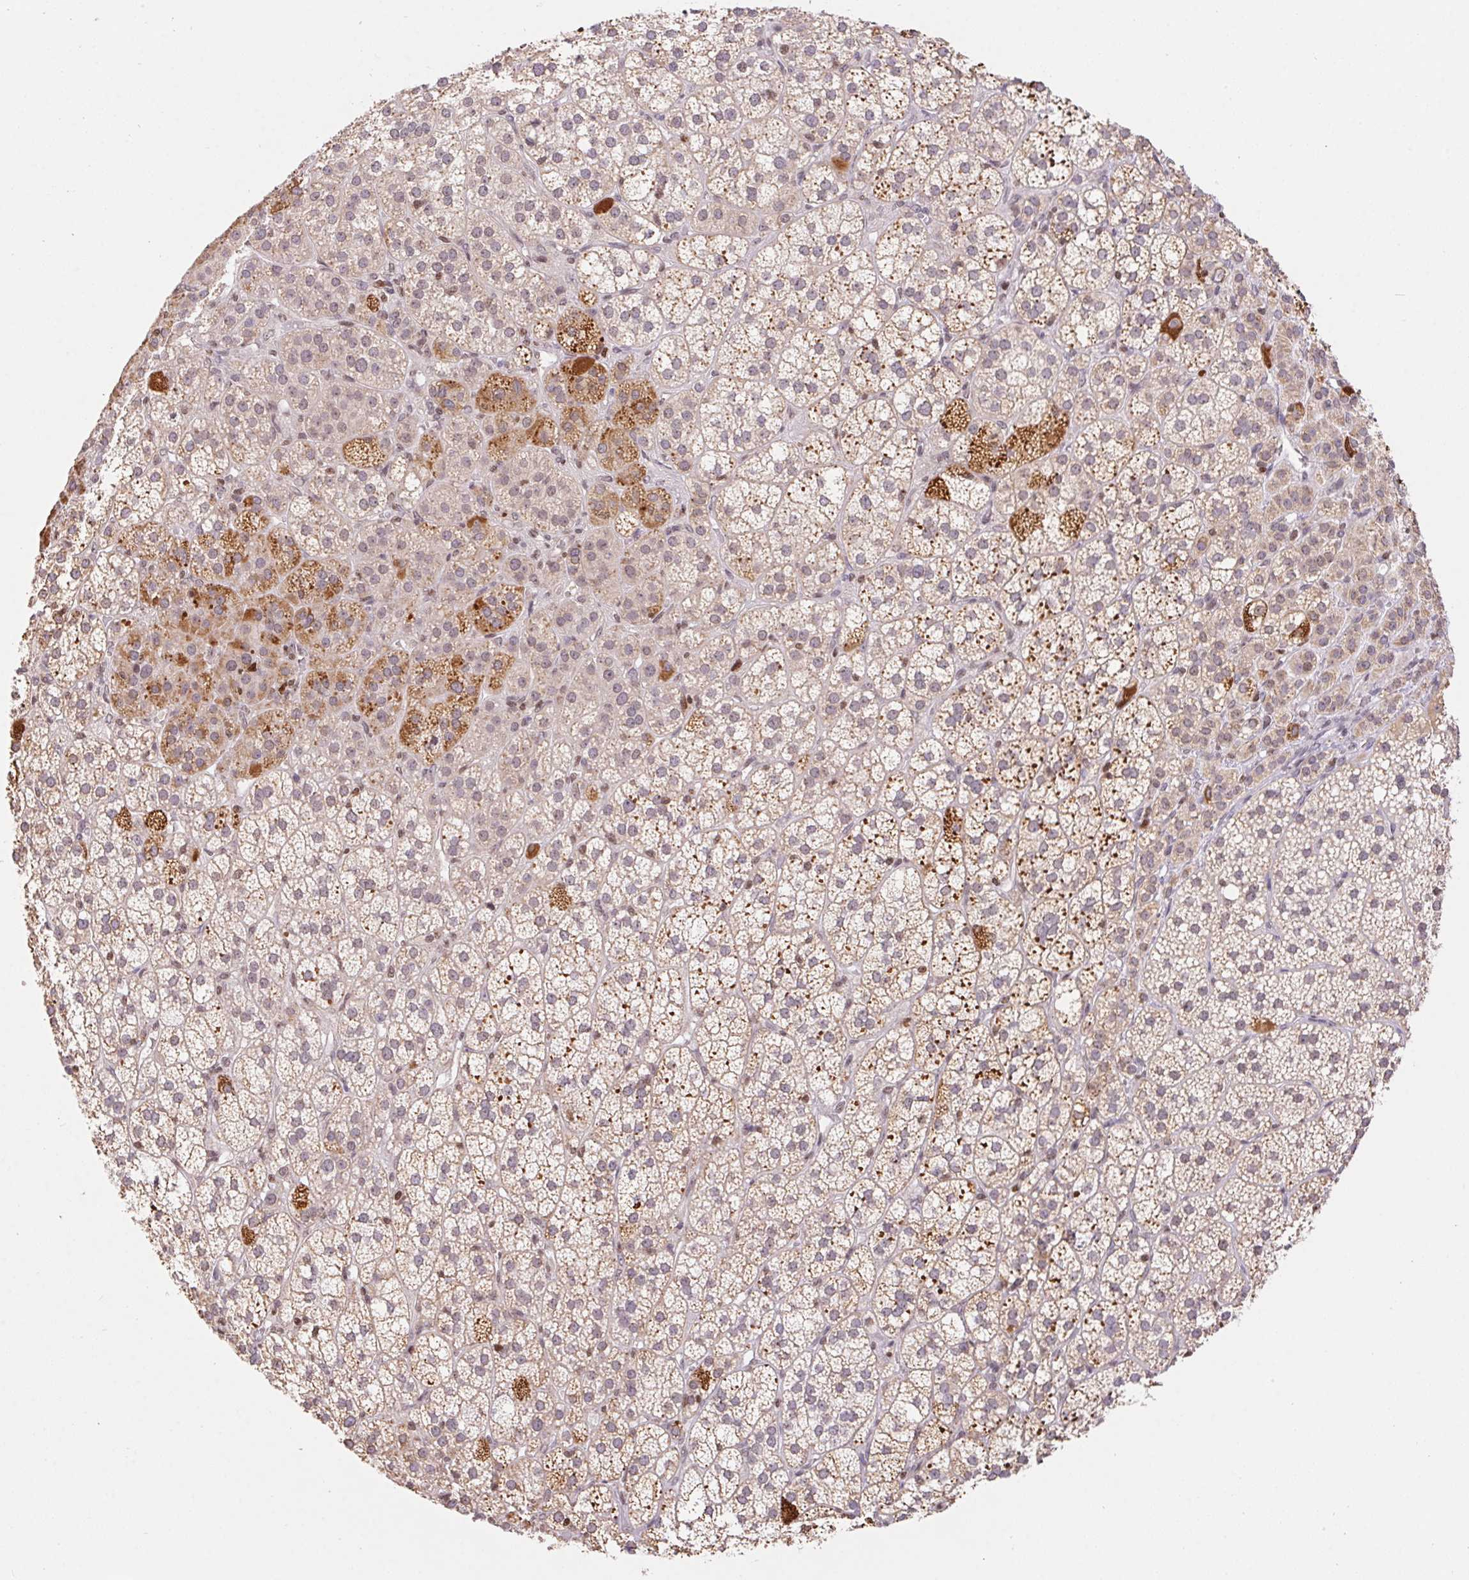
{"staining": {"intensity": "moderate", "quantity": "25%-75%", "location": "cytoplasmic/membranous"}, "tissue": "adrenal gland", "cell_type": "Glandular cells", "image_type": "normal", "snomed": [{"axis": "morphology", "description": "Normal tissue, NOS"}, {"axis": "topography", "description": "Adrenal gland"}], "caption": "Immunohistochemistry staining of benign adrenal gland, which shows medium levels of moderate cytoplasmic/membranous staining in about 25%-75% of glandular cells indicating moderate cytoplasmic/membranous protein staining. The staining was performed using DAB (3,3'-diaminobenzidine) (brown) for protein detection and nuclei were counterstained in hematoxylin (blue).", "gene": "POLD3", "patient": {"sex": "female", "age": 60}}